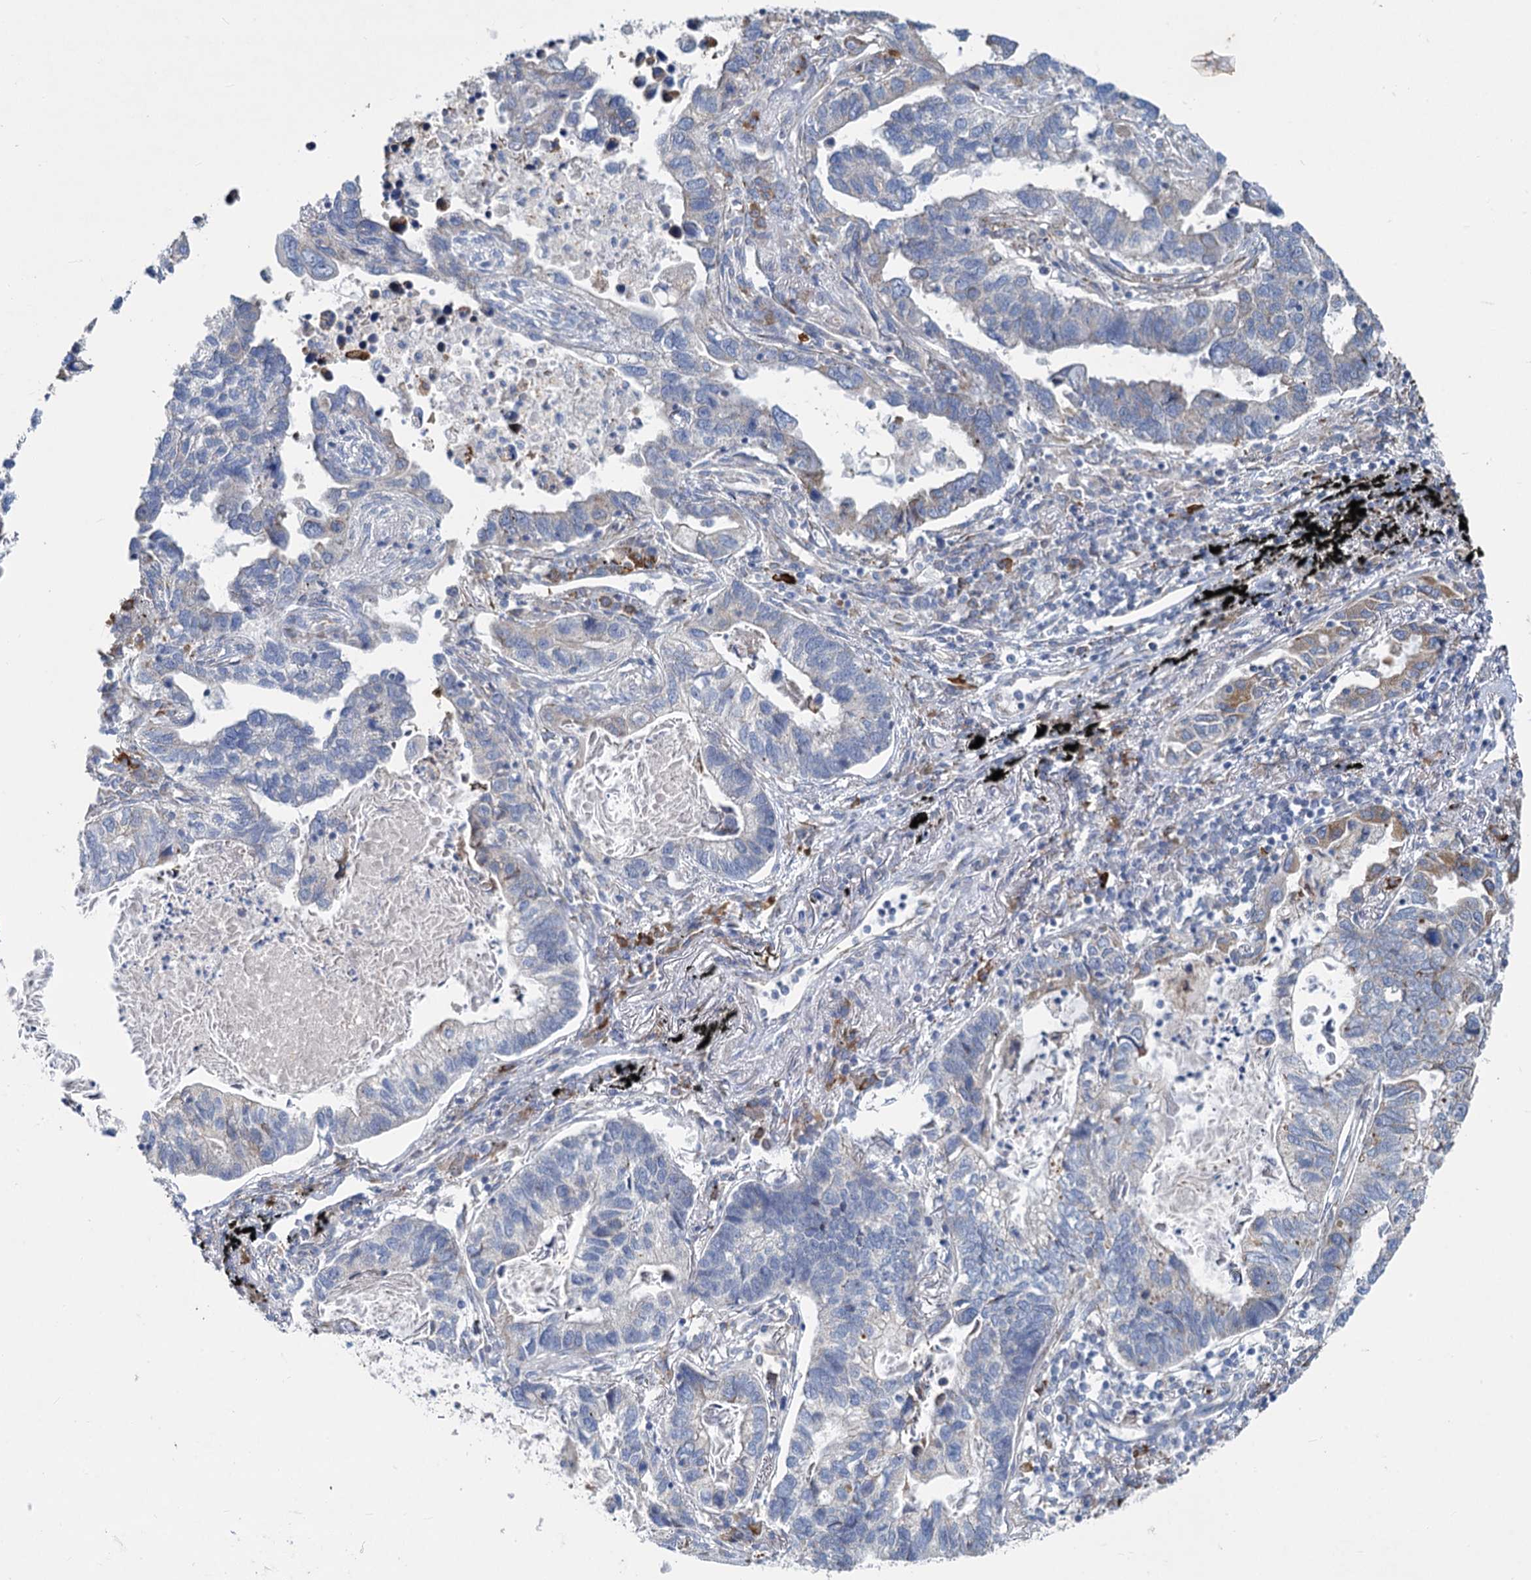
{"staining": {"intensity": "negative", "quantity": "none", "location": "none"}, "tissue": "lung cancer", "cell_type": "Tumor cells", "image_type": "cancer", "snomed": [{"axis": "morphology", "description": "Adenocarcinoma, NOS"}, {"axis": "topography", "description": "Lung"}], "caption": "This photomicrograph is of lung adenocarcinoma stained with immunohistochemistry (IHC) to label a protein in brown with the nuclei are counter-stained blue. There is no staining in tumor cells. (DAB immunohistochemistry (IHC) visualized using brightfield microscopy, high magnification).", "gene": "PRSS35", "patient": {"sex": "male", "age": 67}}